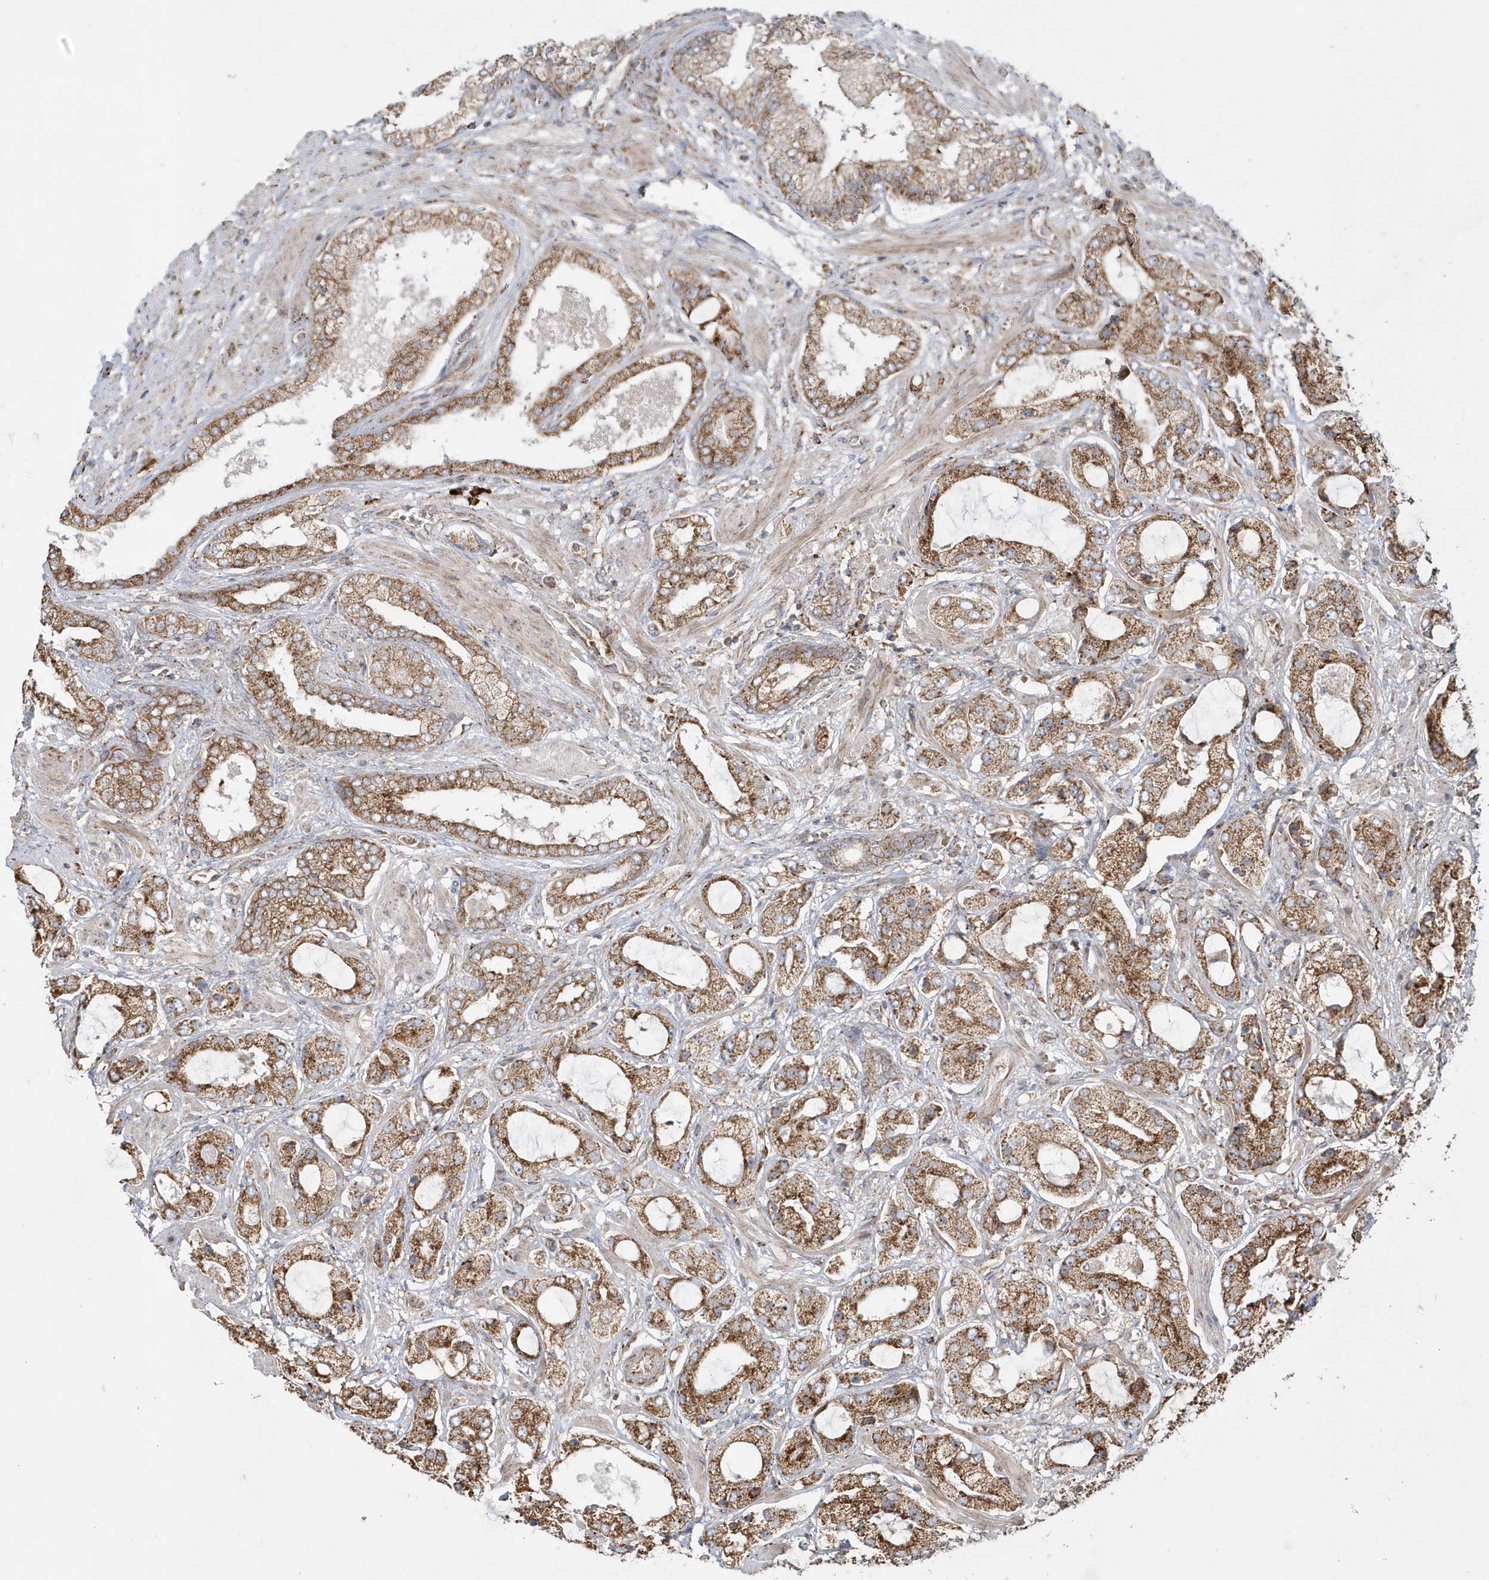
{"staining": {"intensity": "moderate", "quantity": ">75%", "location": "cytoplasmic/membranous"}, "tissue": "prostate cancer", "cell_type": "Tumor cells", "image_type": "cancer", "snomed": [{"axis": "morphology", "description": "Adenocarcinoma, High grade"}, {"axis": "topography", "description": "Prostate"}], "caption": "There is medium levels of moderate cytoplasmic/membranous positivity in tumor cells of high-grade adenocarcinoma (prostate), as demonstrated by immunohistochemical staining (brown color).", "gene": "SH3BP2", "patient": {"sex": "male", "age": 59}}